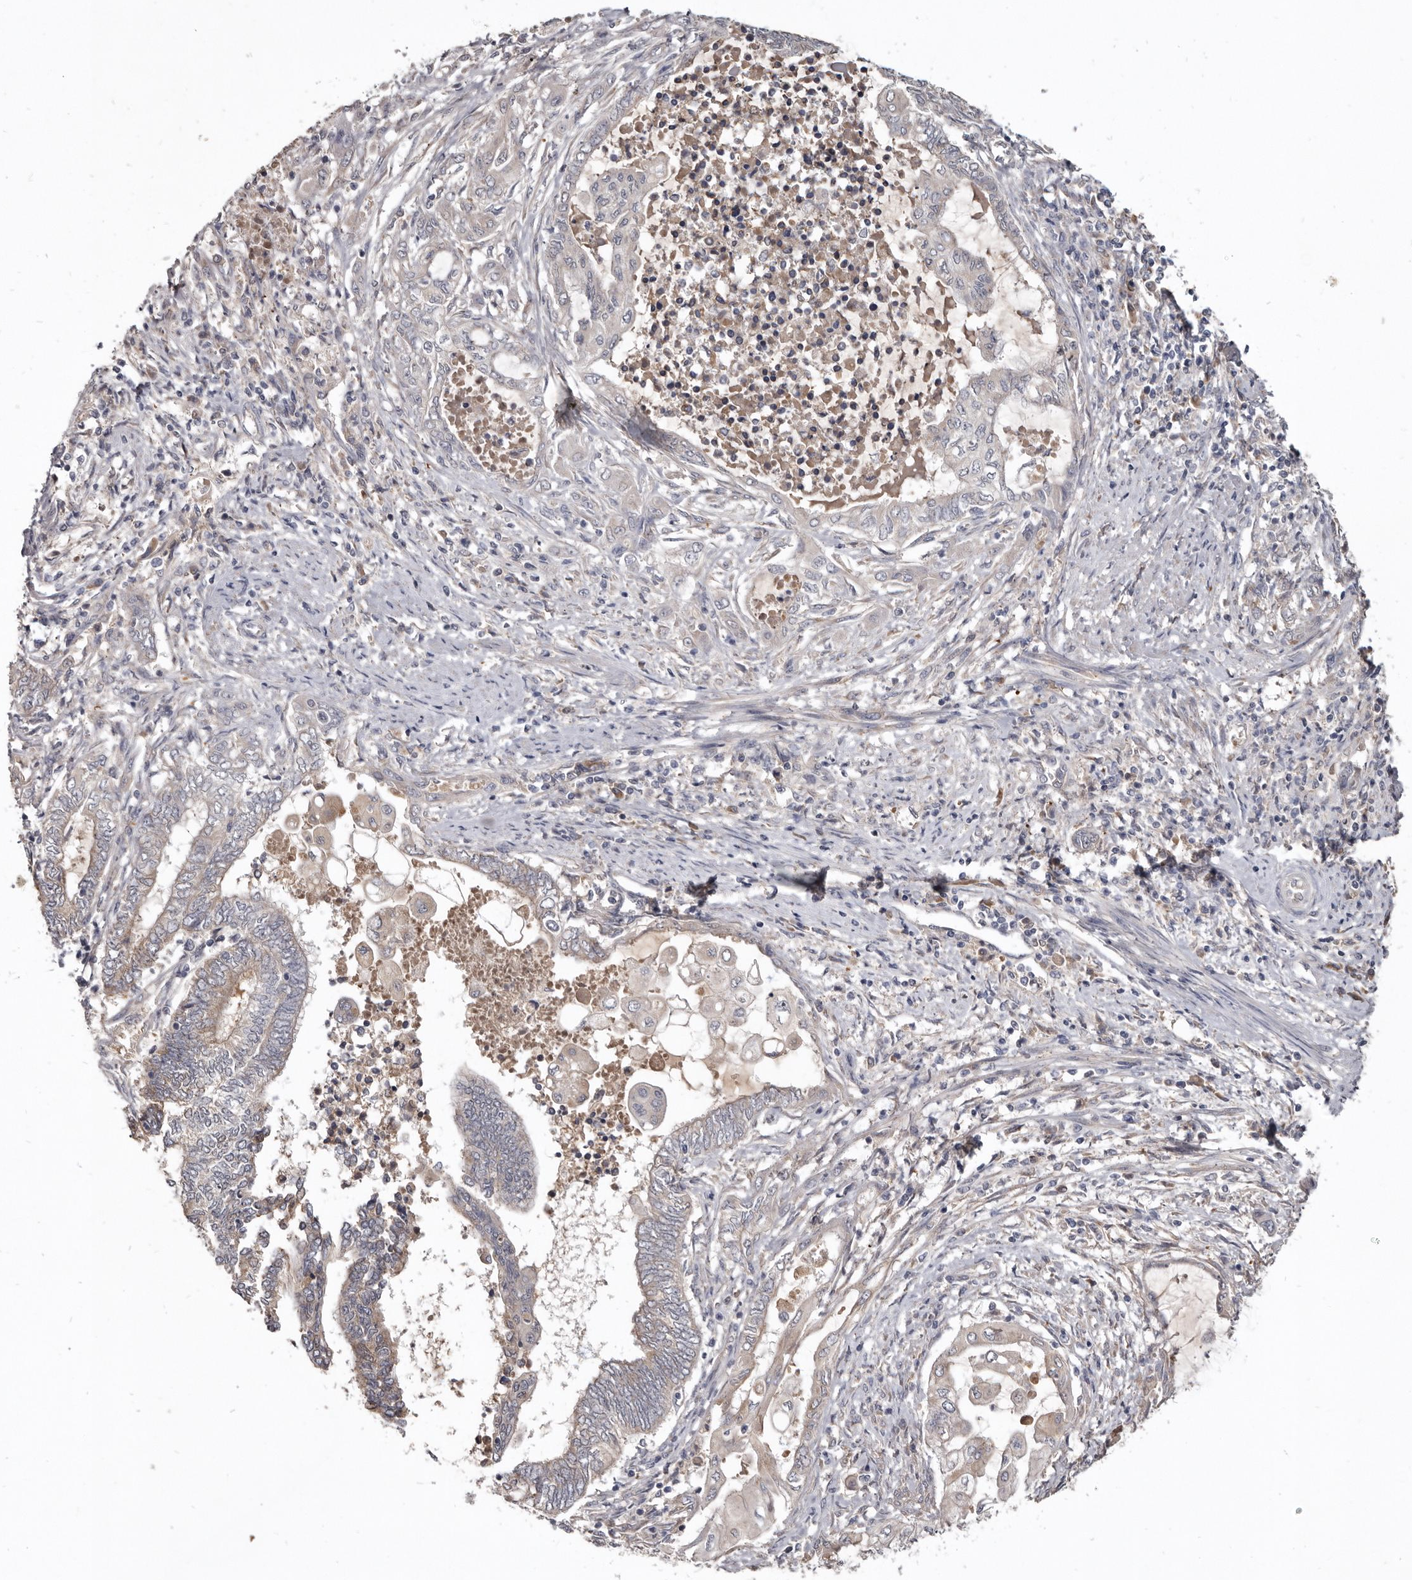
{"staining": {"intensity": "weak", "quantity": "<25%", "location": "cytoplasmic/membranous"}, "tissue": "endometrial cancer", "cell_type": "Tumor cells", "image_type": "cancer", "snomed": [{"axis": "morphology", "description": "Adenocarcinoma, NOS"}, {"axis": "topography", "description": "Uterus"}, {"axis": "topography", "description": "Endometrium"}], "caption": "IHC of endometrial adenocarcinoma shows no staining in tumor cells.", "gene": "NENF", "patient": {"sex": "female", "age": 70}}